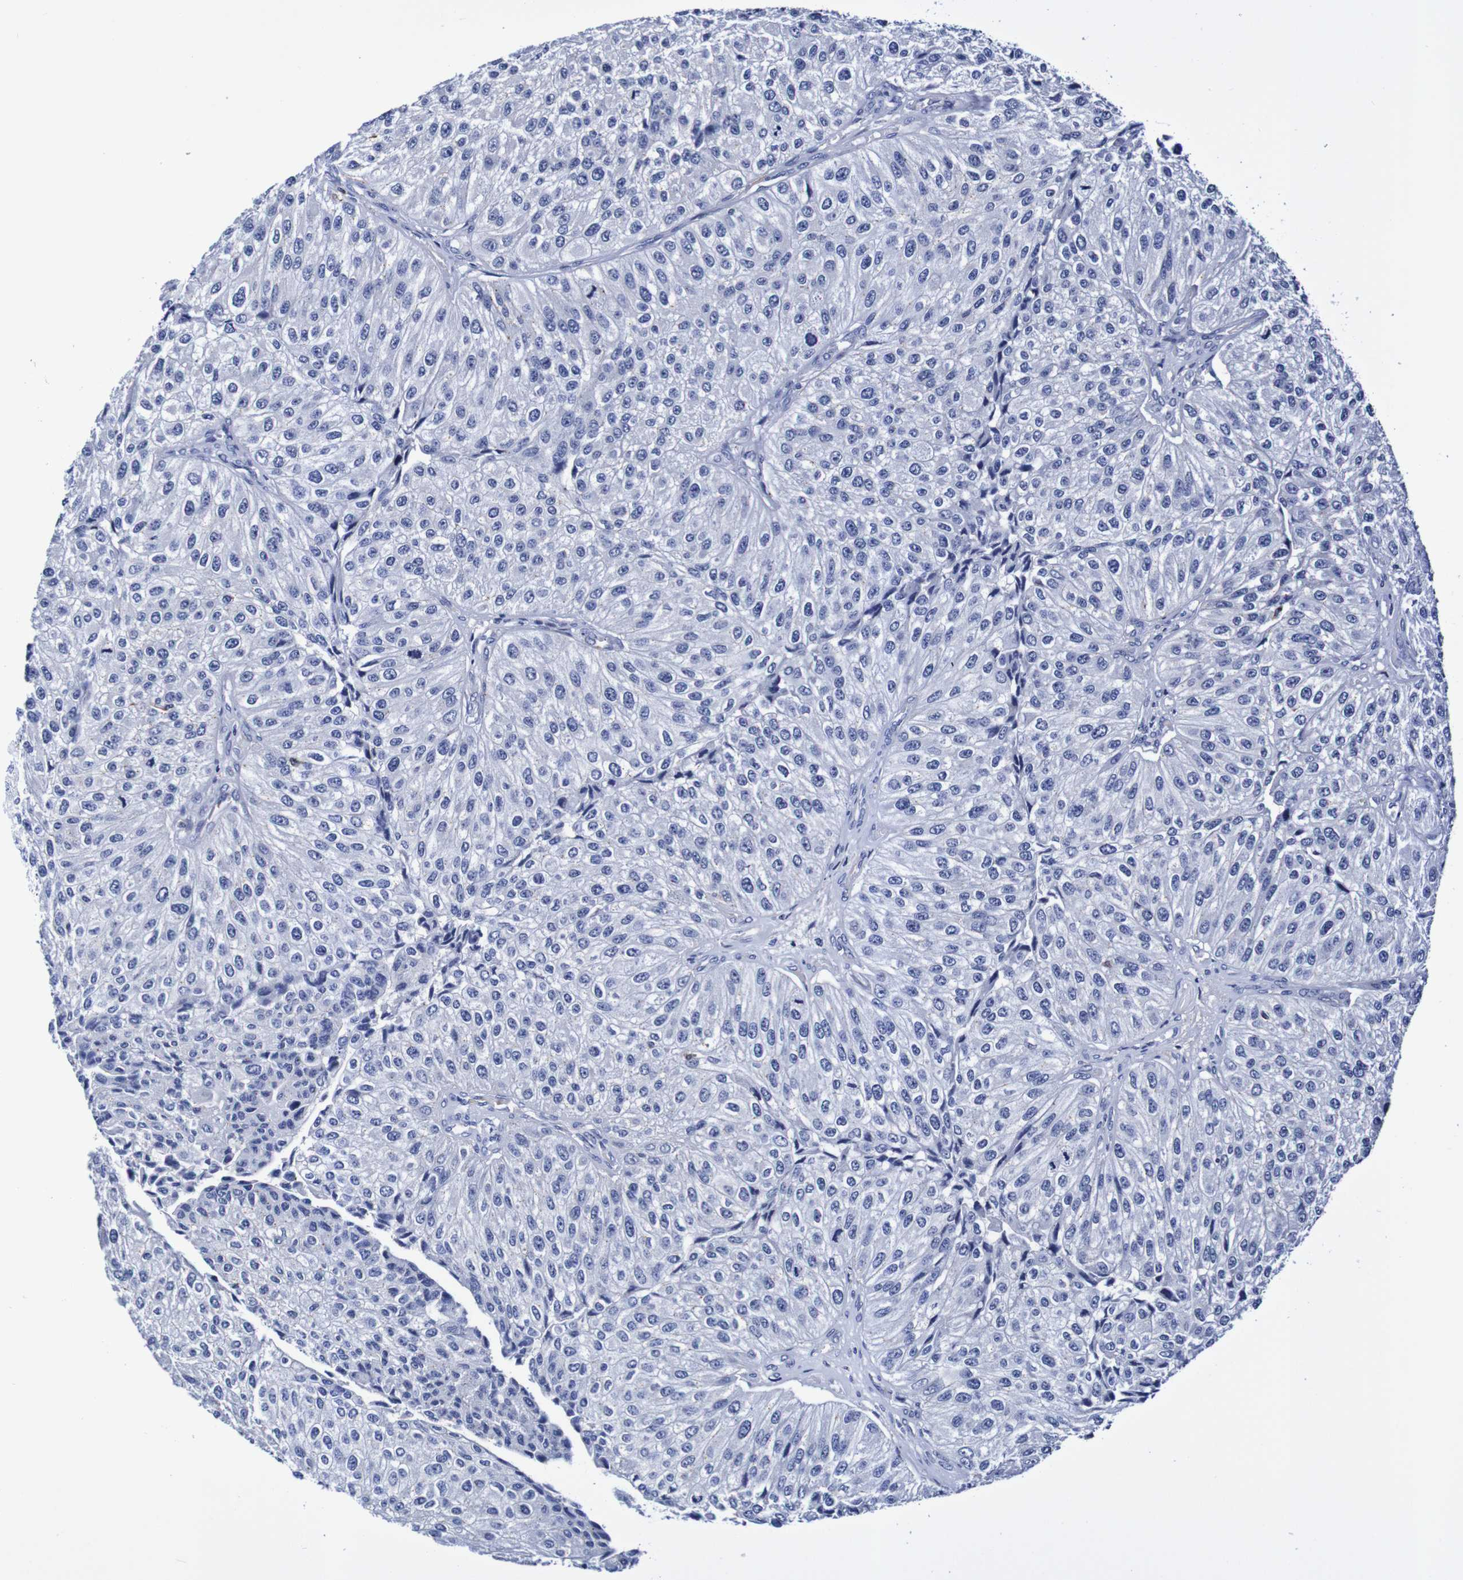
{"staining": {"intensity": "negative", "quantity": "none", "location": "none"}, "tissue": "urothelial cancer", "cell_type": "Tumor cells", "image_type": "cancer", "snomed": [{"axis": "morphology", "description": "Urothelial carcinoma, High grade"}, {"axis": "topography", "description": "Kidney"}, {"axis": "topography", "description": "Urinary bladder"}], "caption": "Micrograph shows no significant protein positivity in tumor cells of urothelial carcinoma (high-grade).", "gene": "SEZ6", "patient": {"sex": "male", "age": 77}}